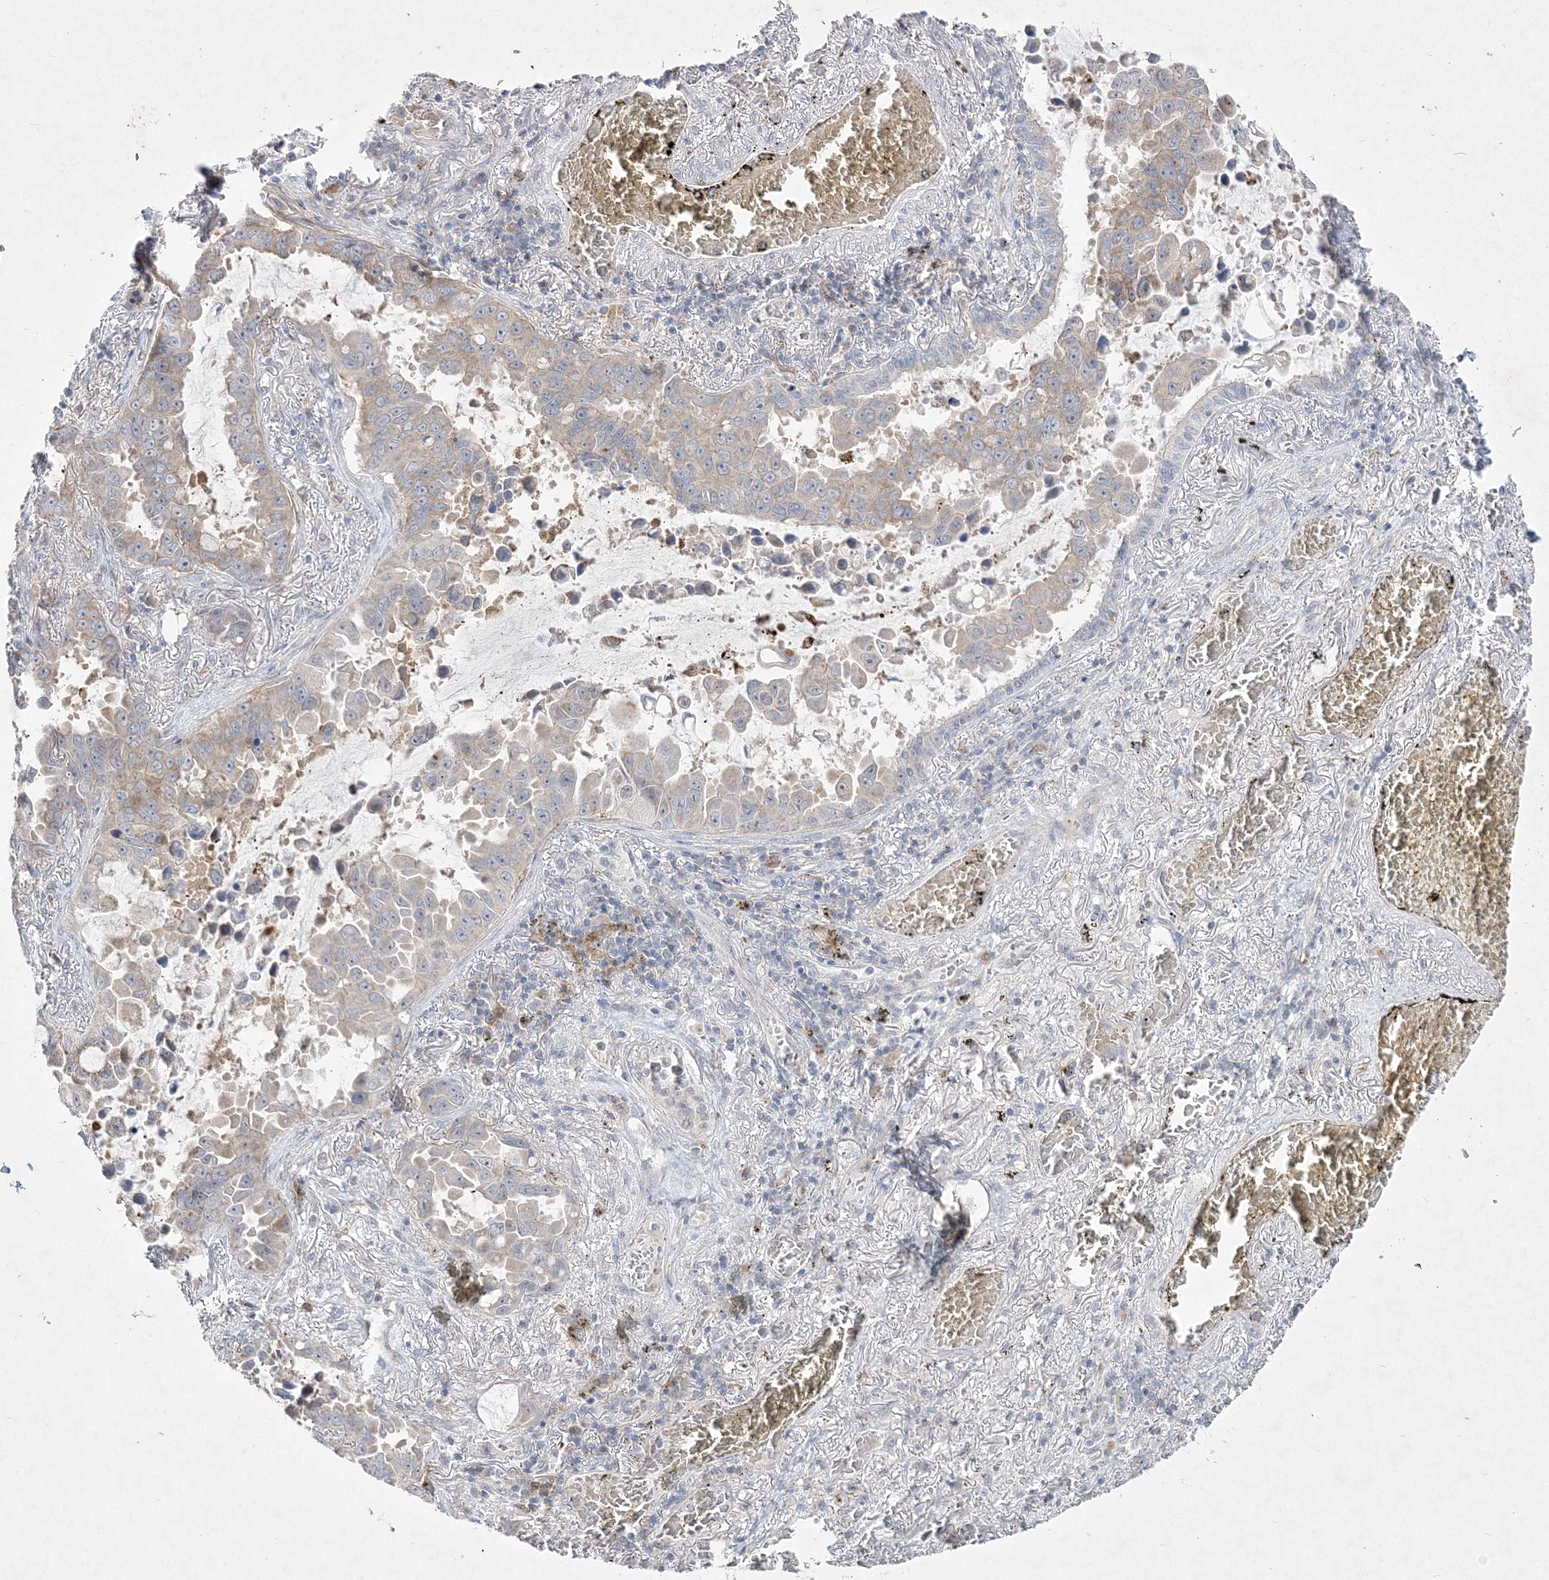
{"staining": {"intensity": "moderate", "quantity": "<25%", "location": "cytoplasmic/membranous"}, "tissue": "lung cancer", "cell_type": "Tumor cells", "image_type": "cancer", "snomed": [{"axis": "morphology", "description": "Adenocarcinoma, NOS"}, {"axis": "topography", "description": "Lung"}], "caption": "Immunohistochemical staining of lung cancer displays low levels of moderate cytoplasmic/membranous staining in about <25% of tumor cells.", "gene": "CLNK", "patient": {"sex": "male", "age": 64}}